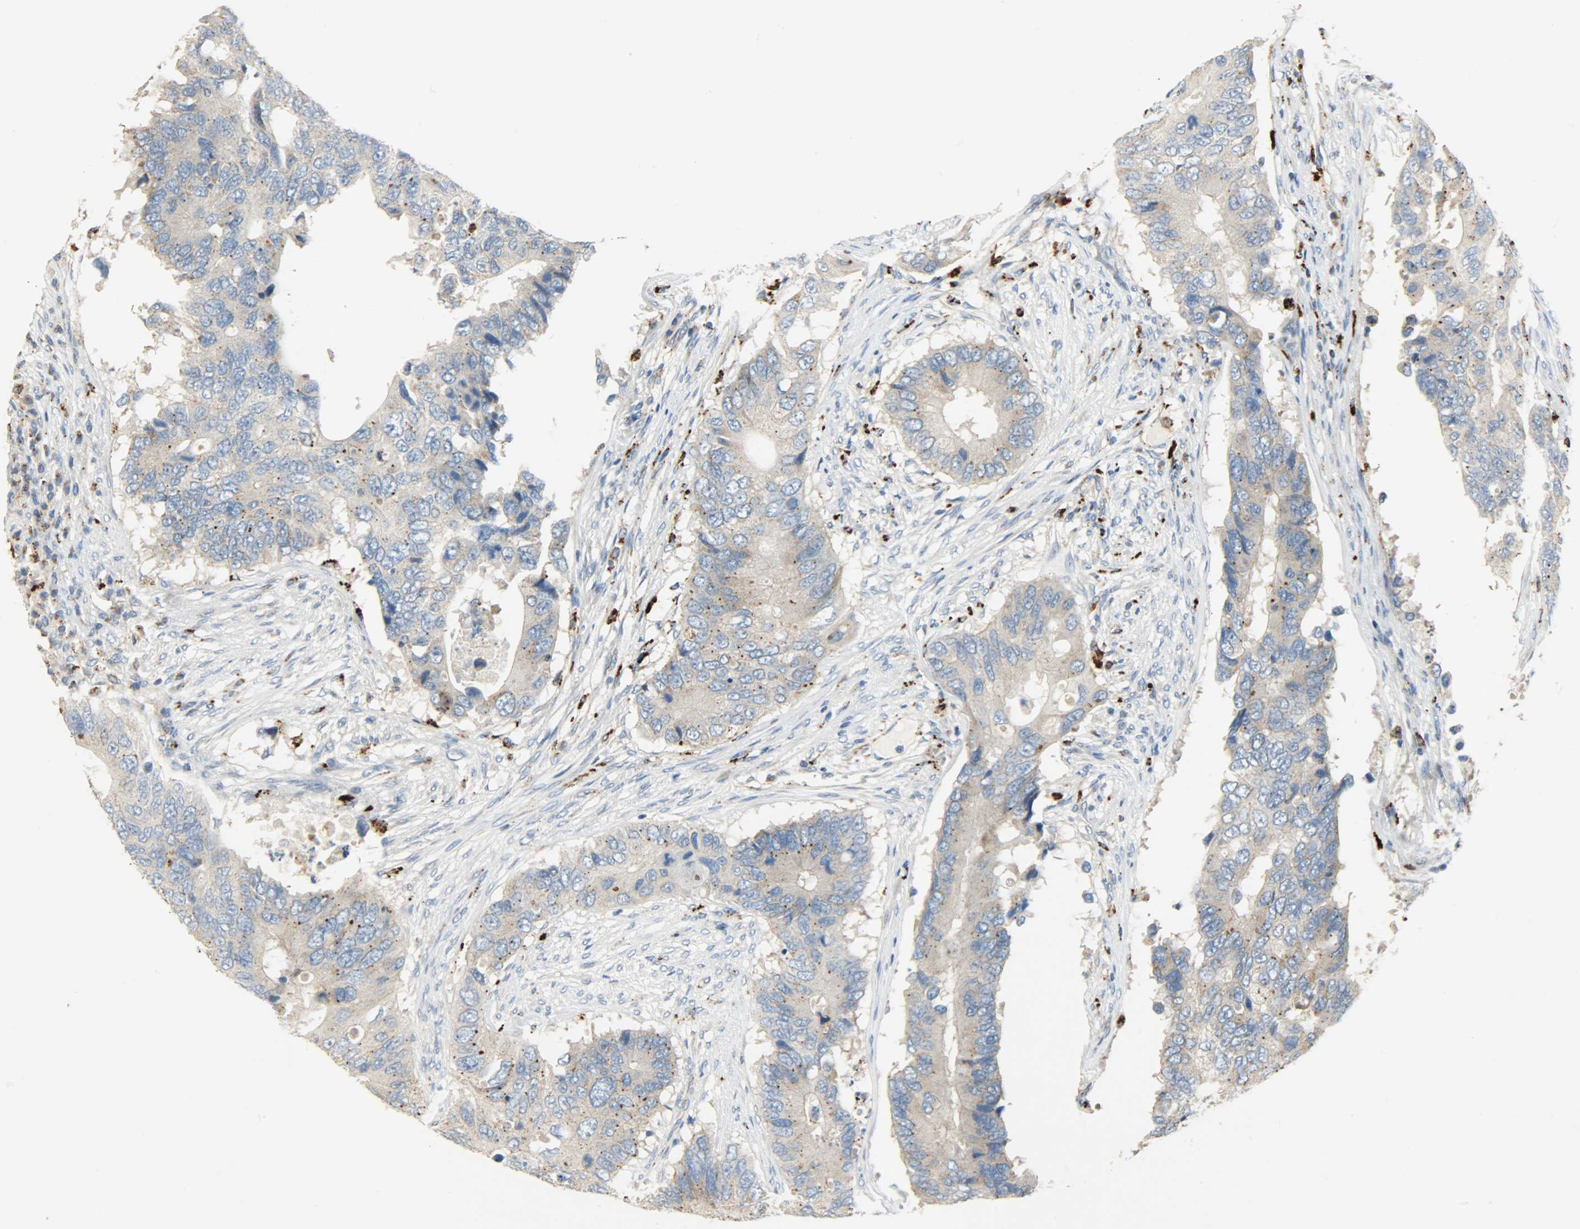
{"staining": {"intensity": "weak", "quantity": "25%-75%", "location": "cytoplasmic/membranous"}, "tissue": "colorectal cancer", "cell_type": "Tumor cells", "image_type": "cancer", "snomed": [{"axis": "morphology", "description": "Adenocarcinoma, NOS"}, {"axis": "topography", "description": "Colon"}], "caption": "High-power microscopy captured an immunohistochemistry (IHC) photomicrograph of adenocarcinoma (colorectal), revealing weak cytoplasmic/membranous positivity in approximately 25%-75% of tumor cells.", "gene": "ASAH1", "patient": {"sex": "male", "age": 71}}